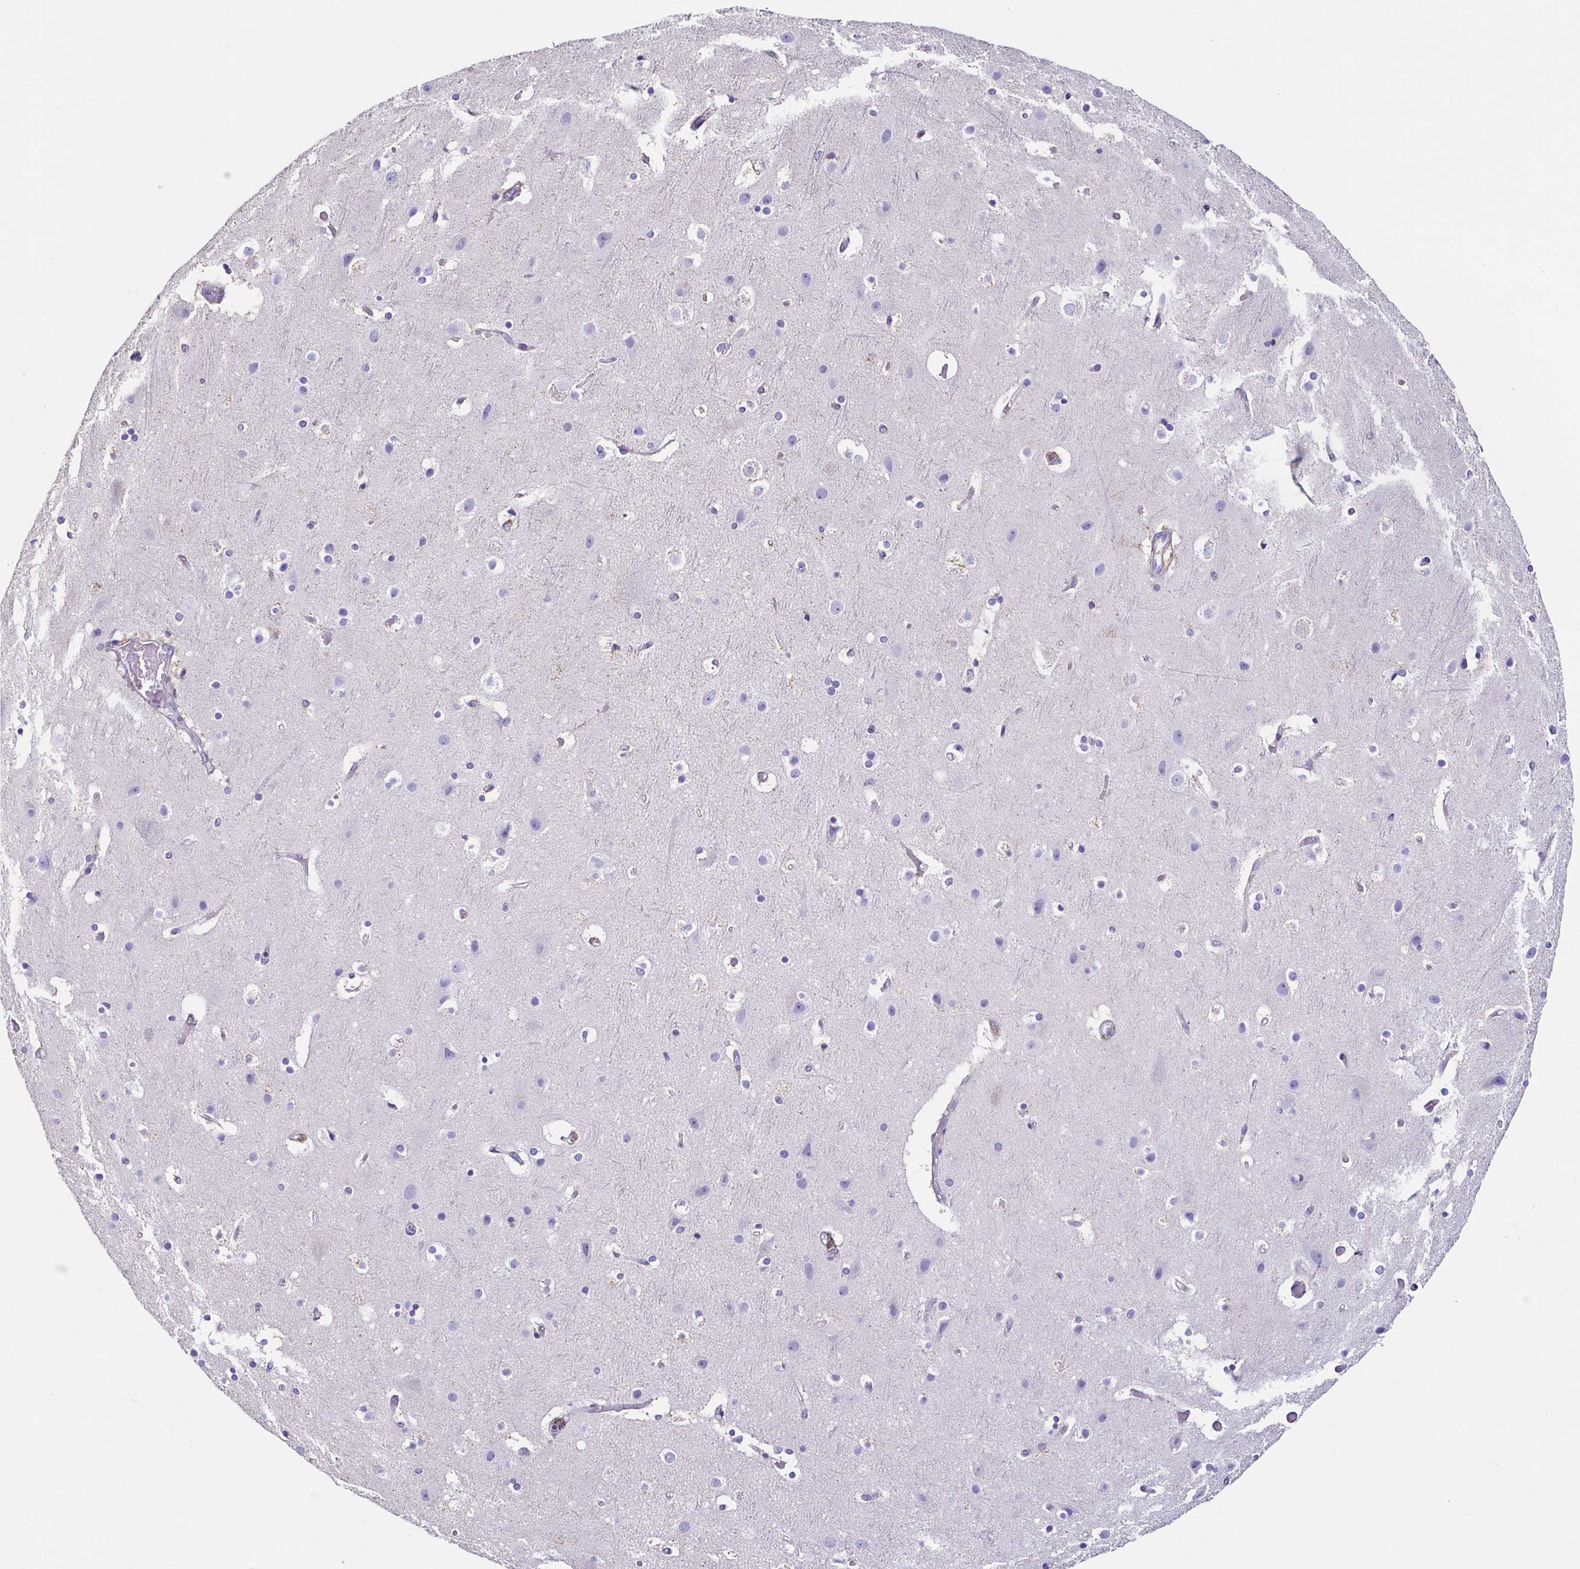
{"staining": {"intensity": "weak", "quantity": "<25%", "location": "cytoplasmic/membranous"}, "tissue": "cerebral cortex", "cell_type": "Endothelial cells", "image_type": "normal", "snomed": [{"axis": "morphology", "description": "Normal tissue, NOS"}, {"axis": "topography", "description": "Cerebral cortex"}], "caption": "Cerebral cortex was stained to show a protein in brown. There is no significant staining in endothelial cells. (Stains: DAB (3,3'-diaminobenzidine) immunohistochemistry (IHC) with hematoxylin counter stain, Microscopy: brightfield microscopy at high magnification).", "gene": "ANXA10", "patient": {"sex": "female", "age": 52}}